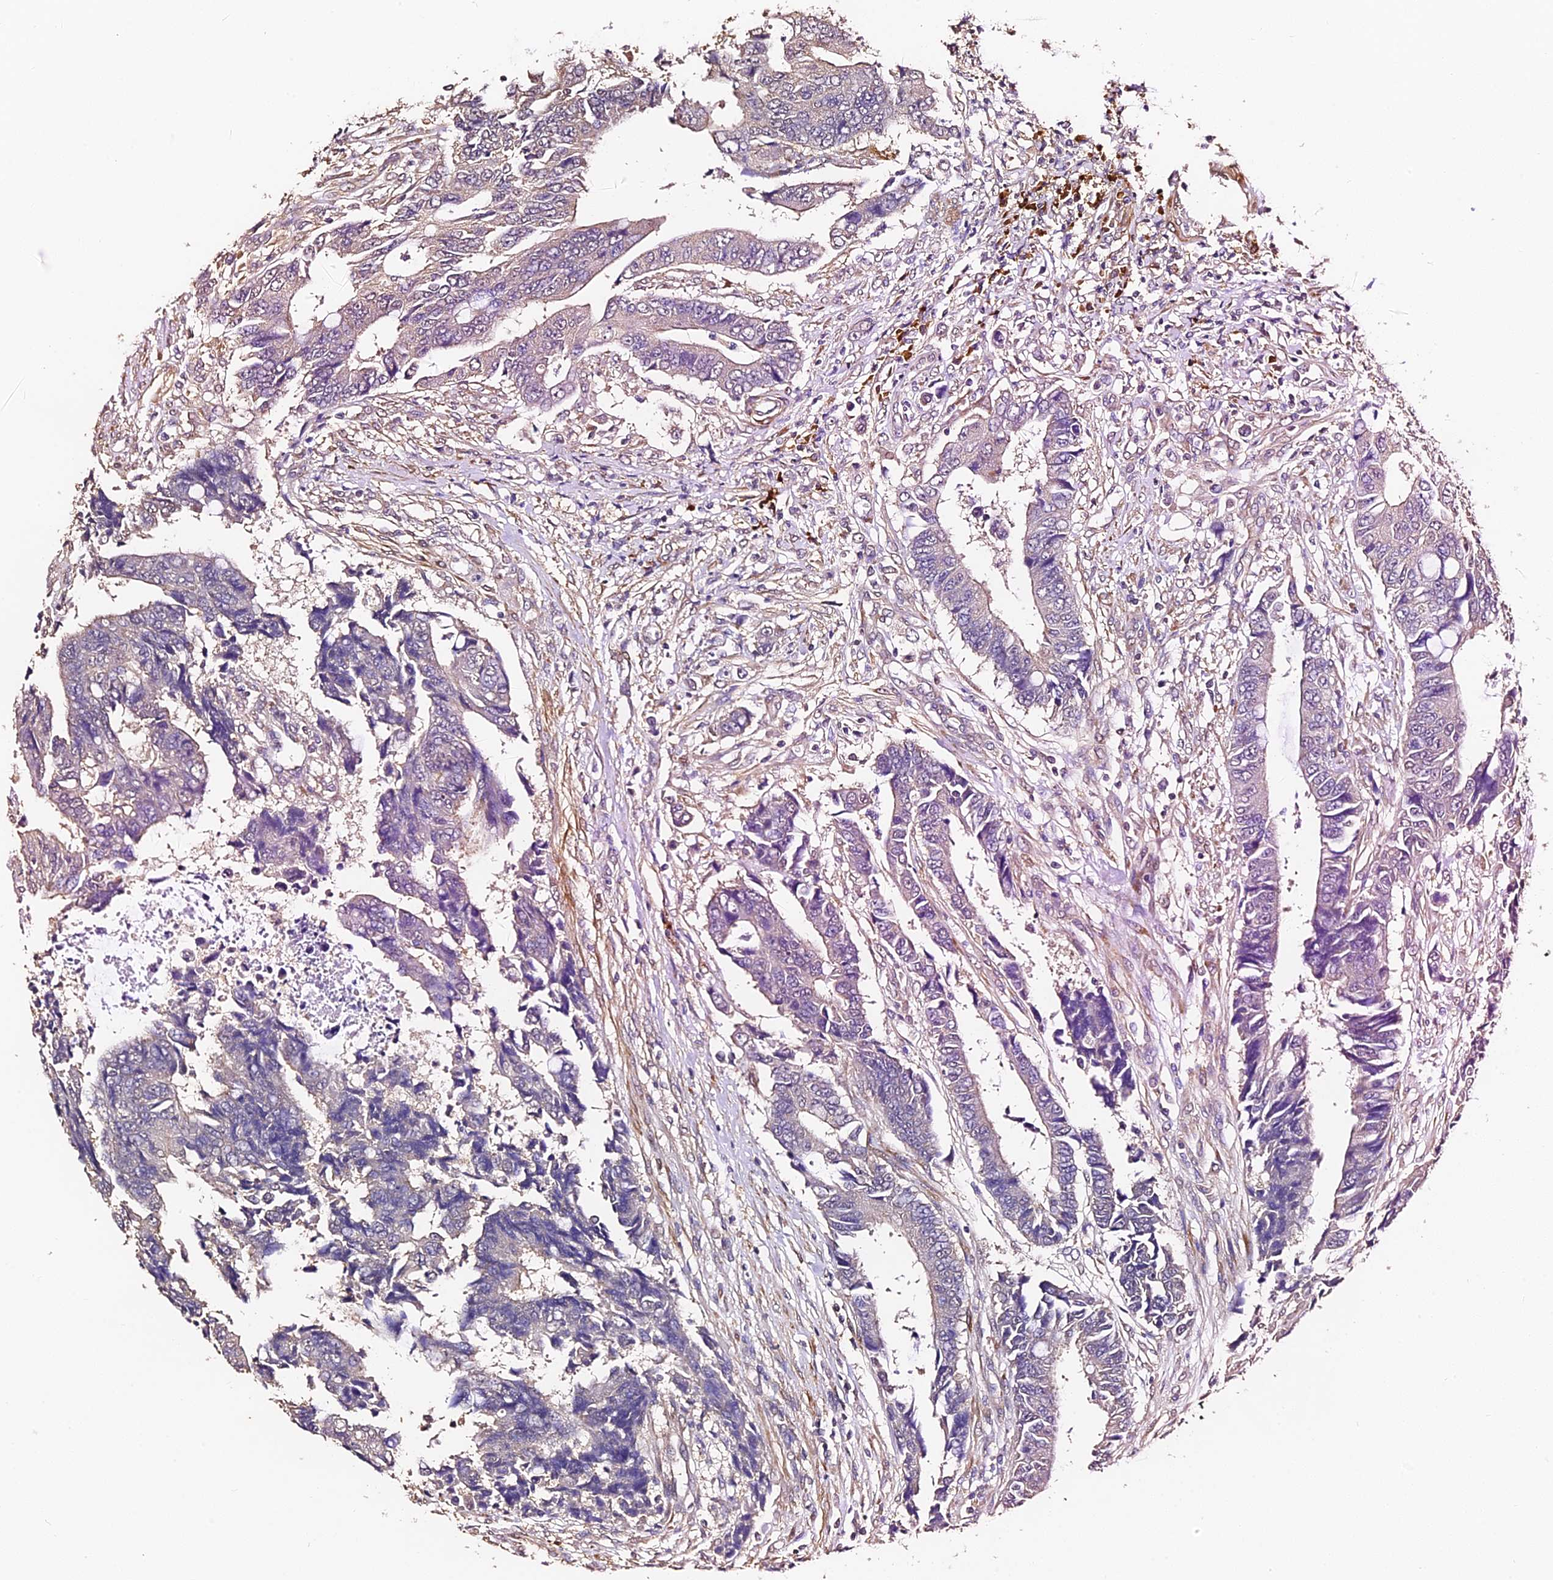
{"staining": {"intensity": "negative", "quantity": "none", "location": "none"}, "tissue": "colorectal cancer", "cell_type": "Tumor cells", "image_type": "cancer", "snomed": [{"axis": "morphology", "description": "Adenocarcinoma, NOS"}, {"axis": "topography", "description": "Rectum"}], "caption": "A photomicrograph of colorectal cancer (adenocarcinoma) stained for a protein reveals no brown staining in tumor cells.", "gene": "SLC11A1", "patient": {"sex": "male", "age": 84}}